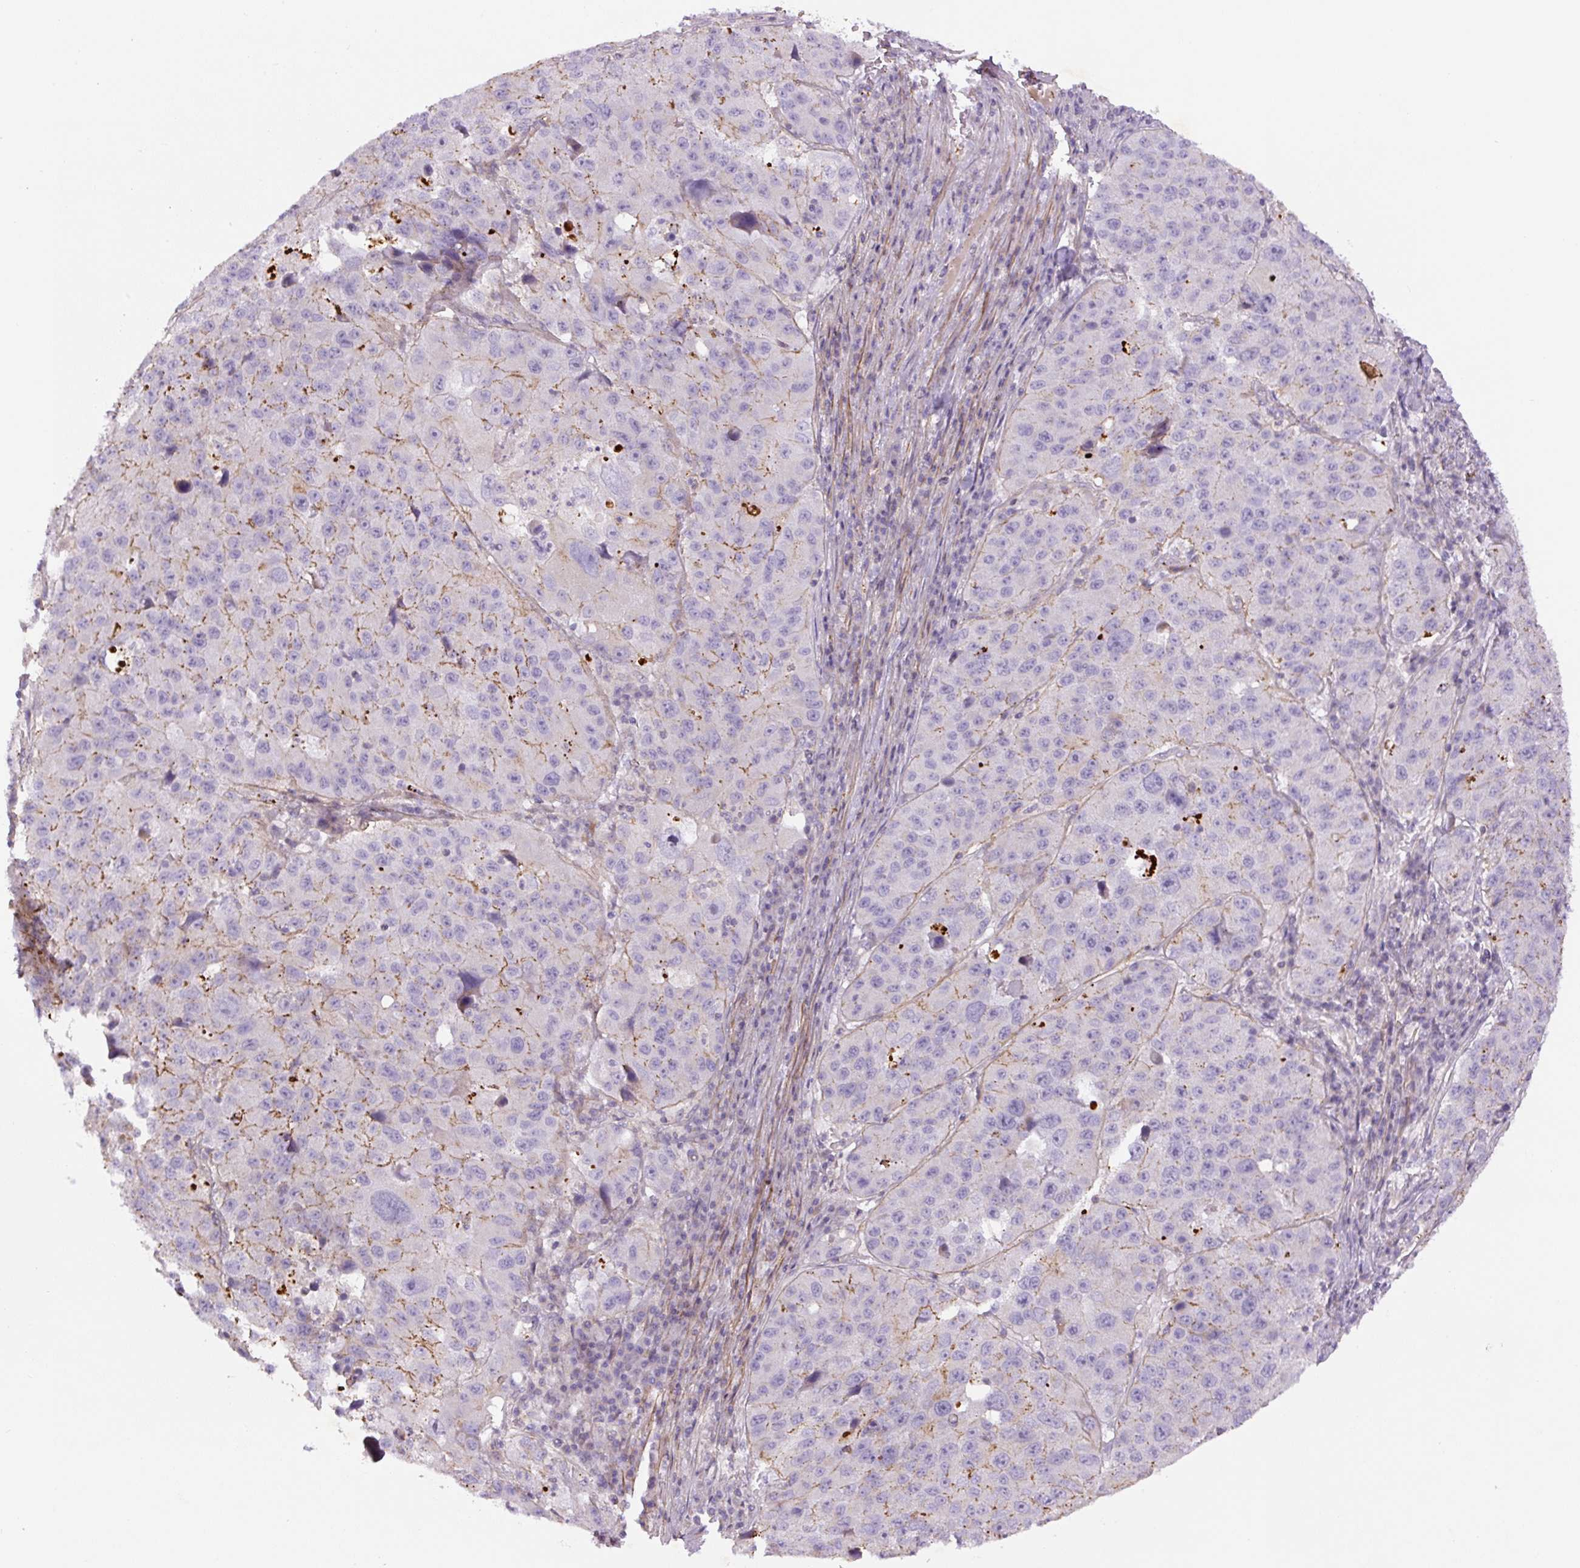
{"staining": {"intensity": "moderate", "quantity": "<25%", "location": "cytoplasmic/membranous"}, "tissue": "stomach cancer", "cell_type": "Tumor cells", "image_type": "cancer", "snomed": [{"axis": "morphology", "description": "Adenocarcinoma, NOS"}, {"axis": "topography", "description": "Stomach"}], "caption": "IHC of adenocarcinoma (stomach) displays low levels of moderate cytoplasmic/membranous staining in approximately <25% of tumor cells.", "gene": "CCNI2", "patient": {"sex": "male", "age": 71}}